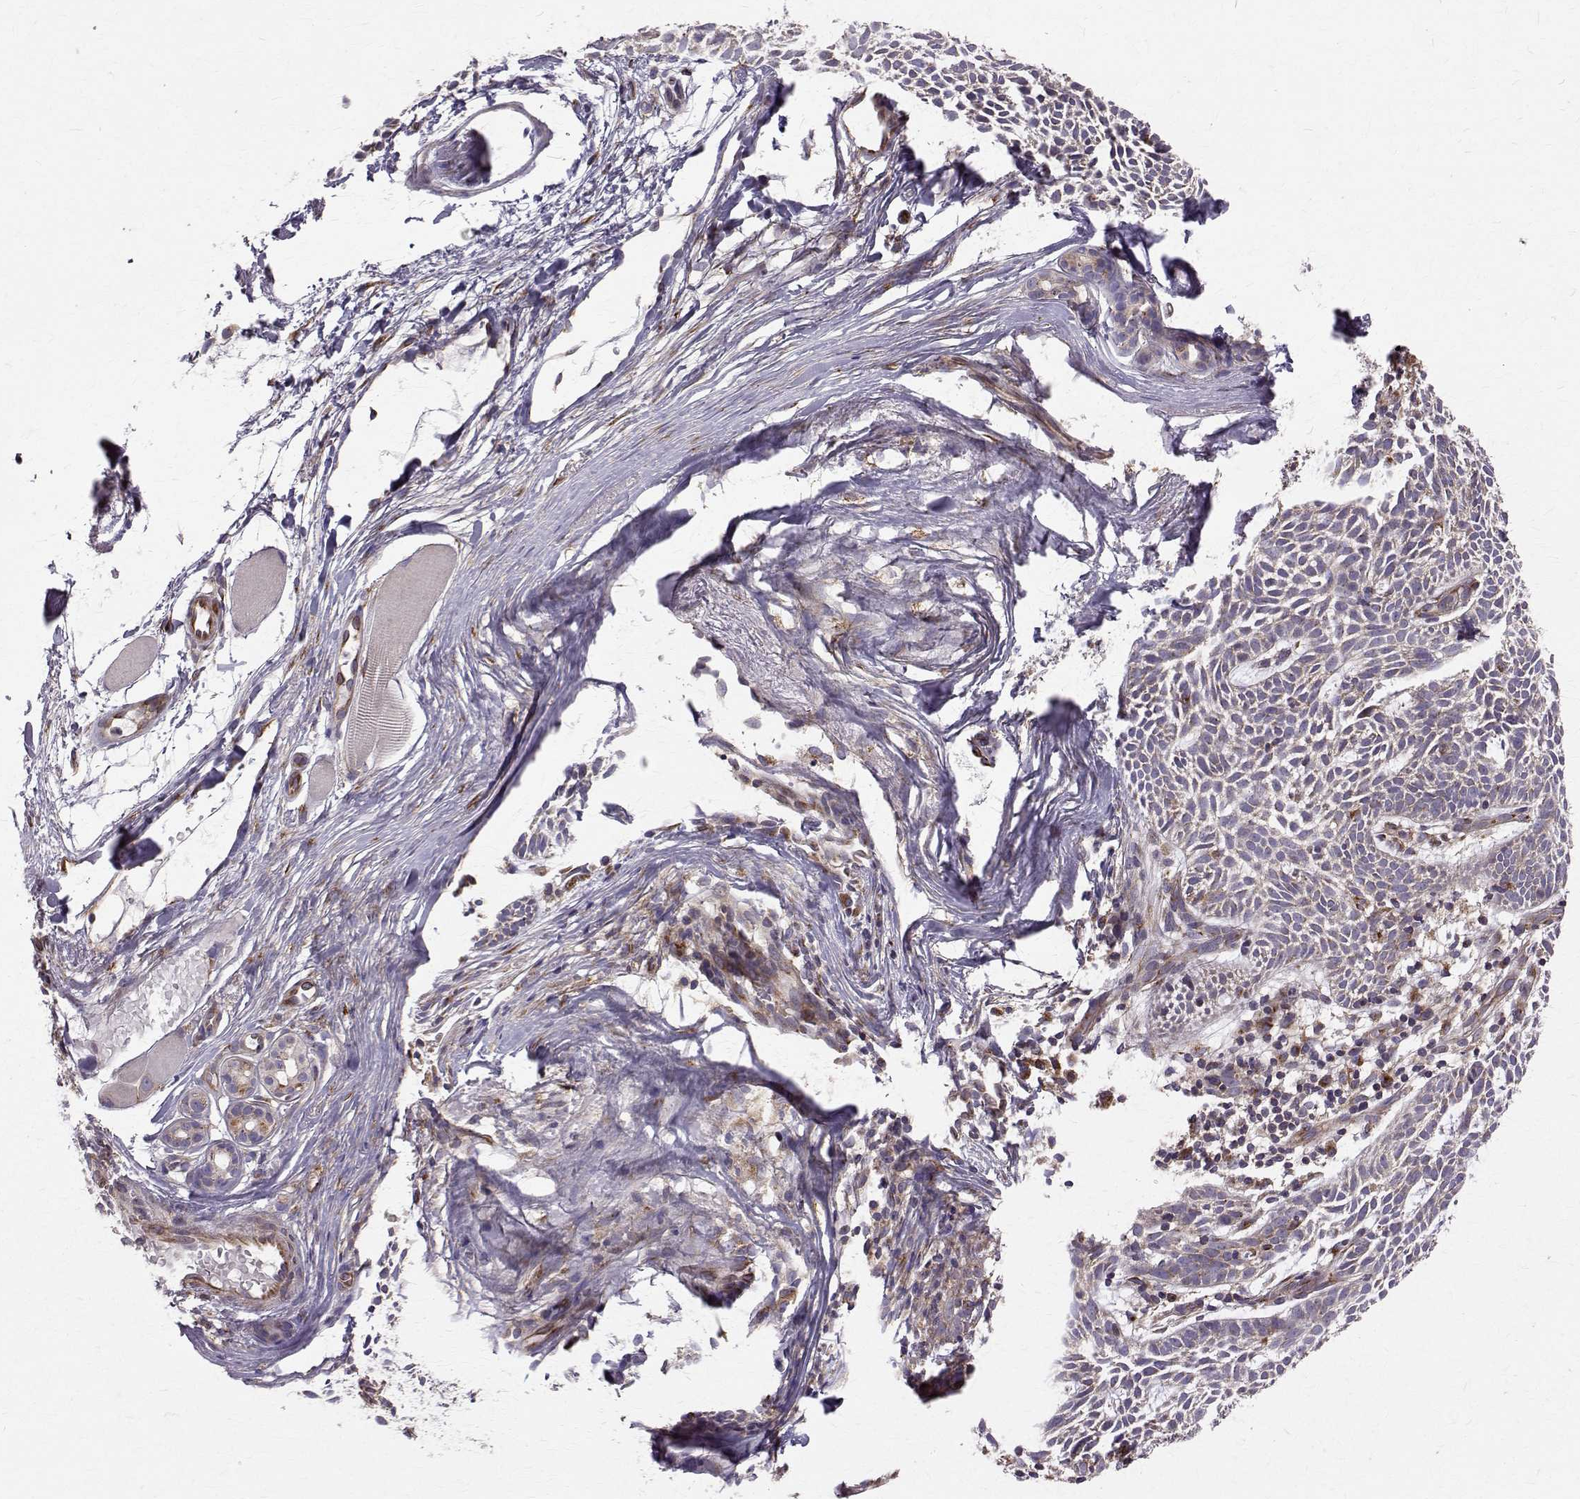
{"staining": {"intensity": "negative", "quantity": "none", "location": "none"}, "tissue": "skin cancer", "cell_type": "Tumor cells", "image_type": "cancer", "snomed": [{"axis": "morphology", "description": "Basal cell carcinoma"}, {"axis": "topography", "description": "Skin"}], "caption": "This is an immunohistochemistry image of human basal cell carcinoma (skin). There is no expression in tumor cells.", "gene": "ARFGAP1", "patient": {"sex": "male", "age": 83}}